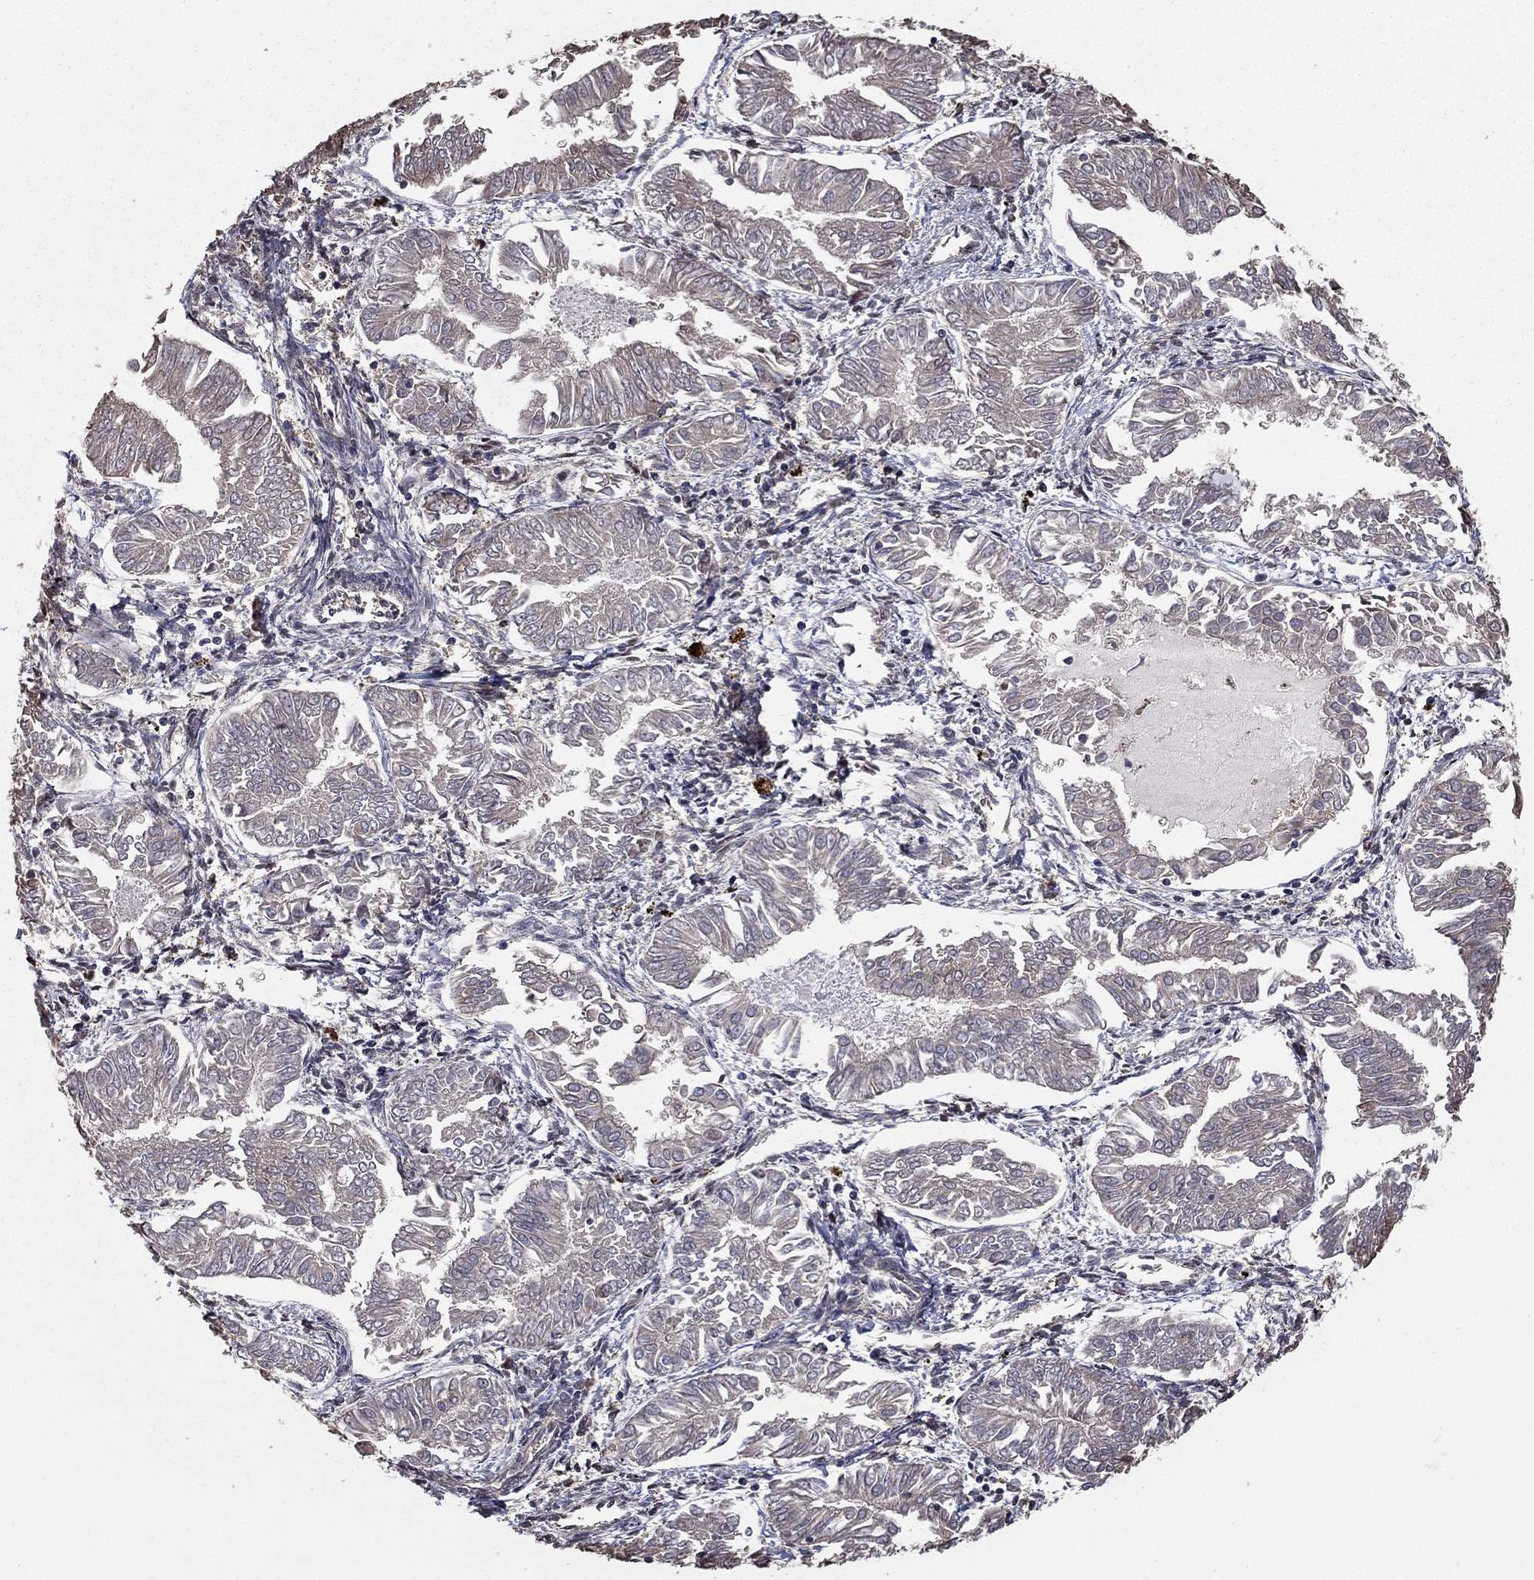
{"staining": {"intensity": "negative", "quantity": "none", "location": "none"}, "tissue": "endometrial cancer", "cell_type": "Tumor cells", "image_type": "cancer", "snomed": [{"axis": "morphology", "description": "Adenocarcinoma, NOS"}, {"axis": "topography", "description": "Endometrium"}], "caption": "Human endometrial adenocarcinoma stained for a protein using IHC shows no positivity in tumor cells.", "gene": "GYG1", "patient": {"sex": "female", "age": 53}}